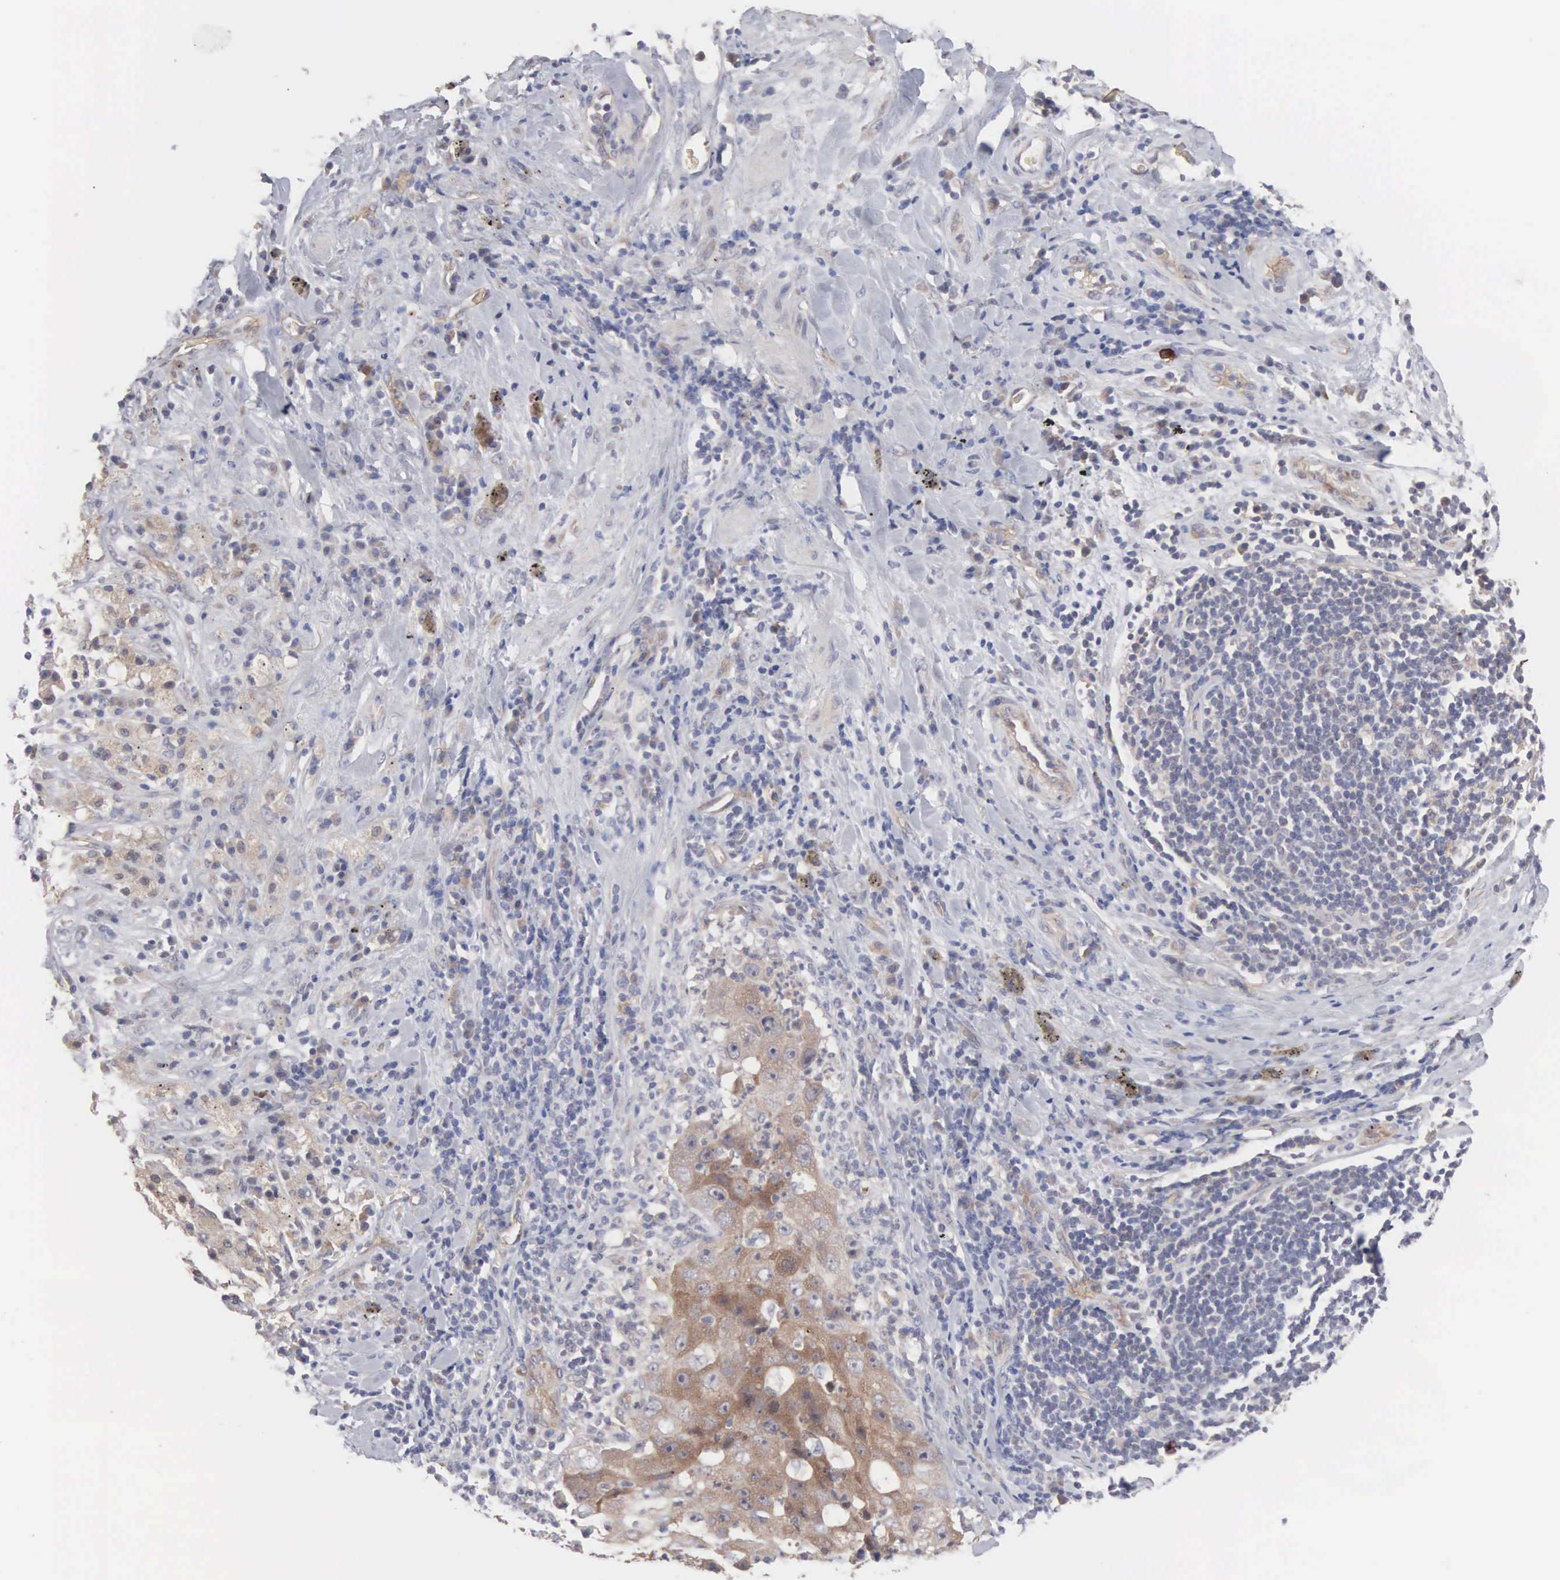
{"staining": {"intensity": "moderate", "quantity": ">75%", "location": "cytoplasmic/membranous"}, "tissue": "lung cancer", "cell_type": "Tumor cells", "image_type": "cancer", "snomed": [{"axis": "morphology", "description": "Squamous cell carcinoma, NOS"}, {"axis": "topography", "description": "Lung"}], "caption": "High-magnification brightfield microscopy of squamous cell carcinoma (lung) stained with DAB (brown) and counterstained with hematoxylin (blue). tumor cells exhibit moderate cytoplasmic/membranous positivity is appreciated in about>75% of cells.", "gene": "INF2", "patient": {"sex": "male", "age": 64}}